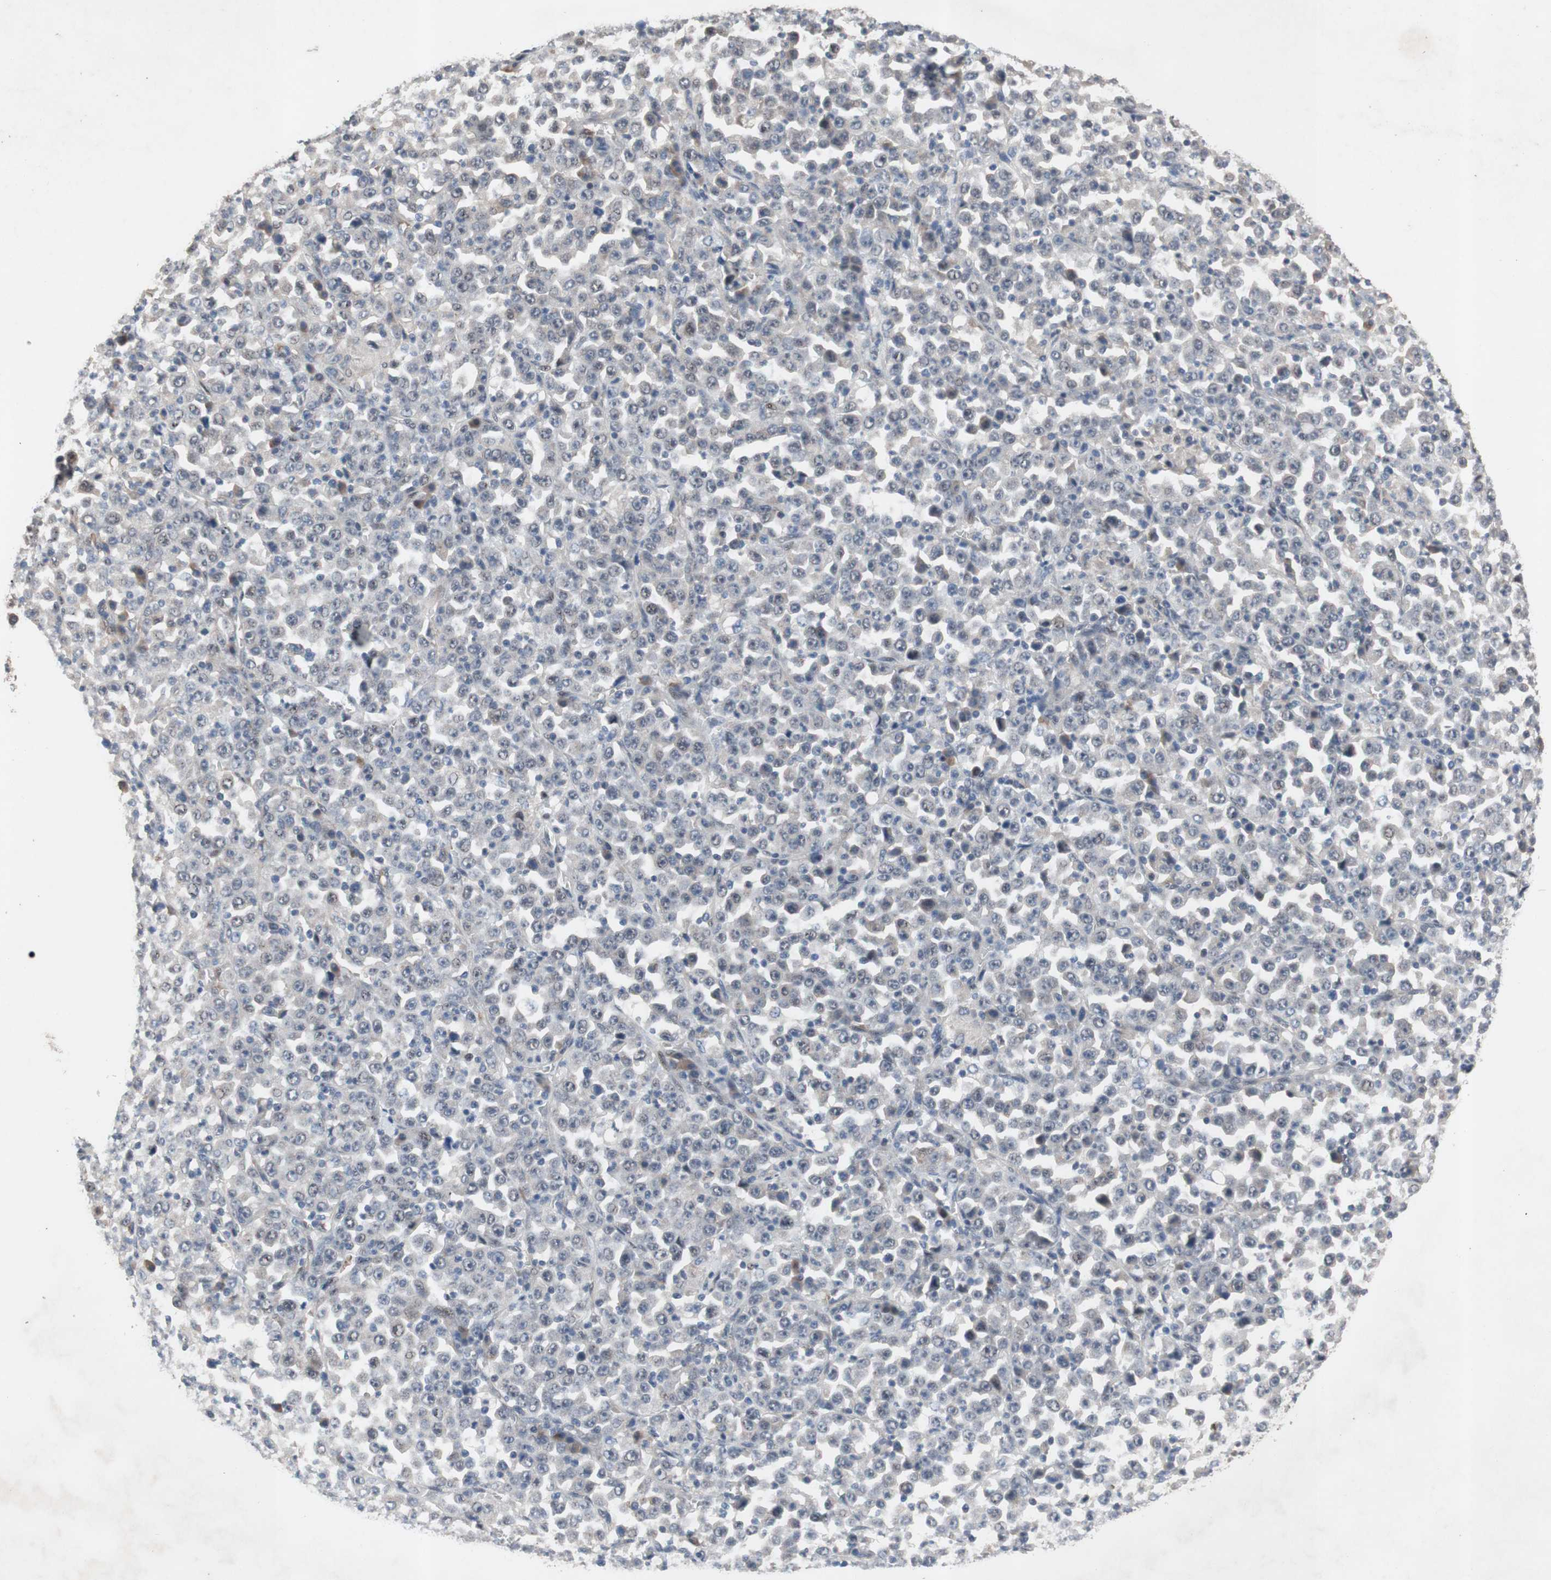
{"staining": {"intensity": "negative", "quantity": "none", "location": "none"}, "tissue": "stomach cancer", "cell_type": "Tumor cells", "image_type": "cancer", "snomed": [{"axis": "morphology", "description": "Normal tissue, NOS"}, {"axis": "morphology", "description": "Adenocarcinoma, NOS"}, {"axis": "topography", "description": "Stomach, upper"}, {"axis": "topography", "description": "Stomach"}], "caption": "High magnification brightfield microscopy of adenocarcinoma (stomach) stained with DAB (3,3'-diaminobenzidine) (brown) and counterstained with hematoxylin (blue): tumor cells show no significant positivity.", "gene": "SOX7", "patient": {"sex": "male", "age": 59}}